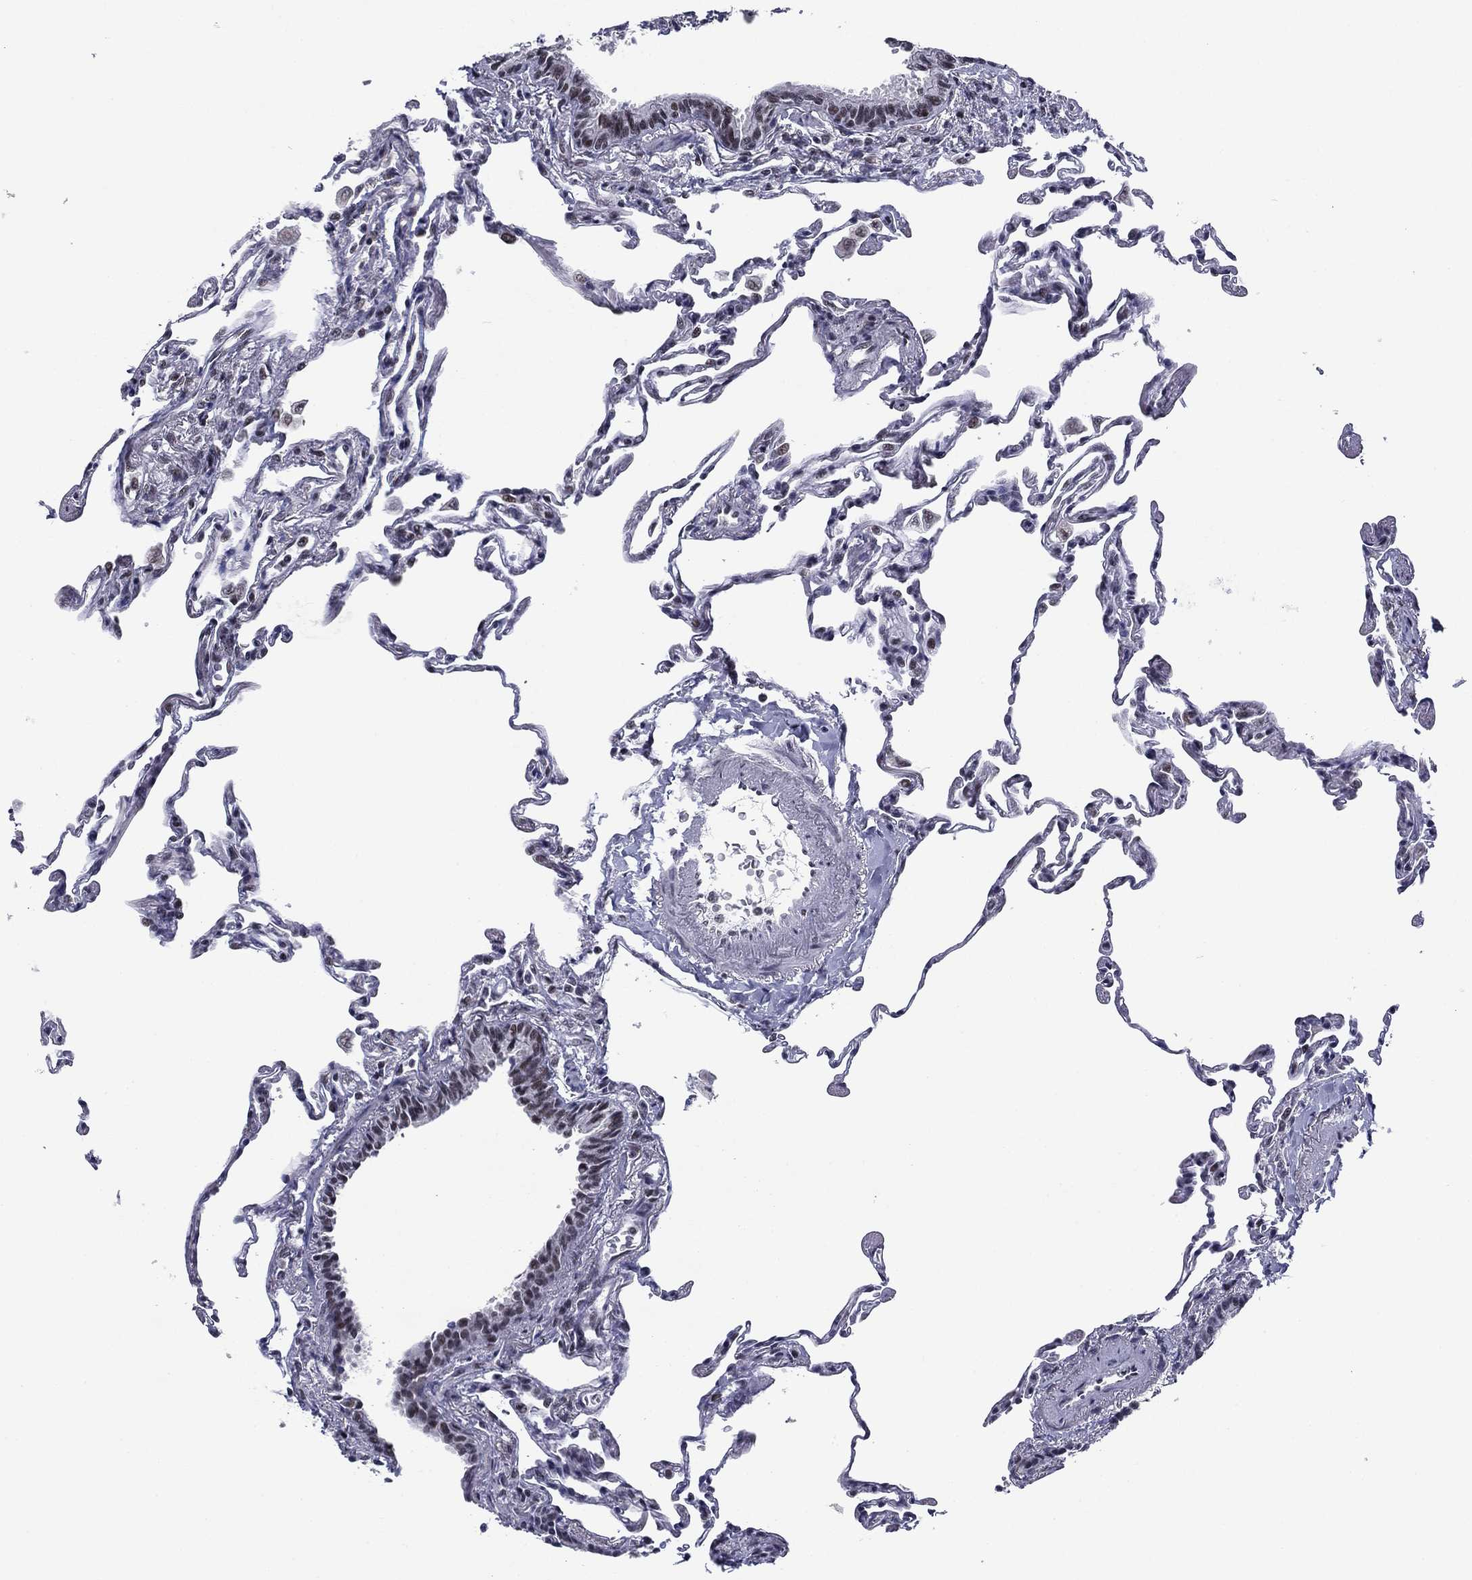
{"staining": {"intensity": "moderate", "quantity": "<25%", "location": "nuclear"}, "tissue": "lung", "cell_type": "Alveolar cells", "image_type": "normal", "snomed": [{"axis": "morphology", "description": "Normal tissue, NOS"}, {"axis": "topography", "description": "Lung"}], "caption": "This micrograph shows immunohistochemistry (IHC) staining of normal human lung, with low moderate nuclear expression in approximately <25% of alveolar cells.", "gene": "ETV5", "patient": {"sex": "female", "age": 57}}